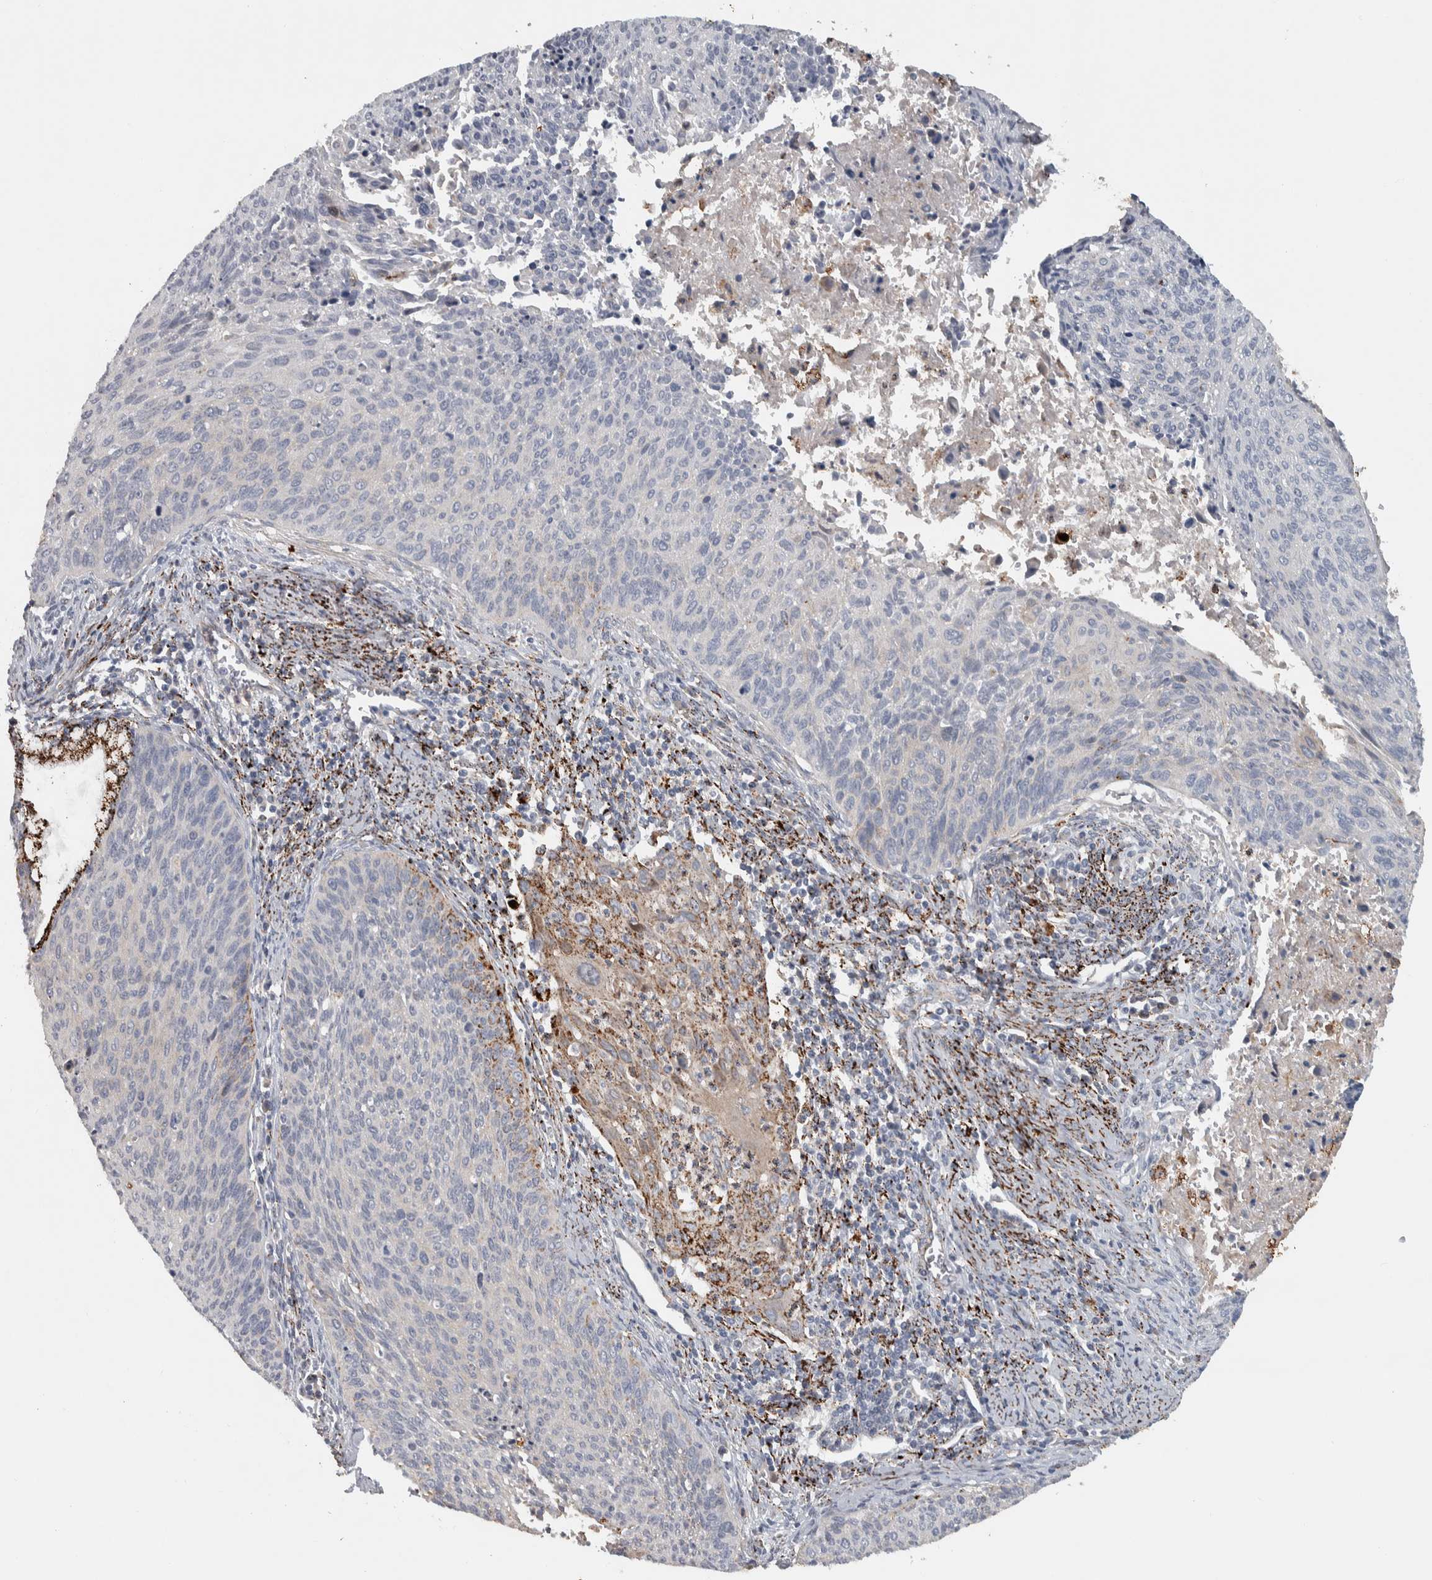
{"staining": {"intensity": "weak", "quantity": "<25%", "location": "cytoplasmic/membranous"}, "tissue": "cervical cancer", "cell_type": "Tumor cells", "image_type": "cancer", "snomed": [{"axis": "morphology", "description": "Squamous cell carcinoma, NOS"}, {"axis": "topography", "description": "Cervix"}], "caption": "The photomicrograph demonstrates no staining of tumor cells in cervical squamous cell carcinoma.", "gene": "FAM78A", "patient": {"sex": "female", "age": 55}}